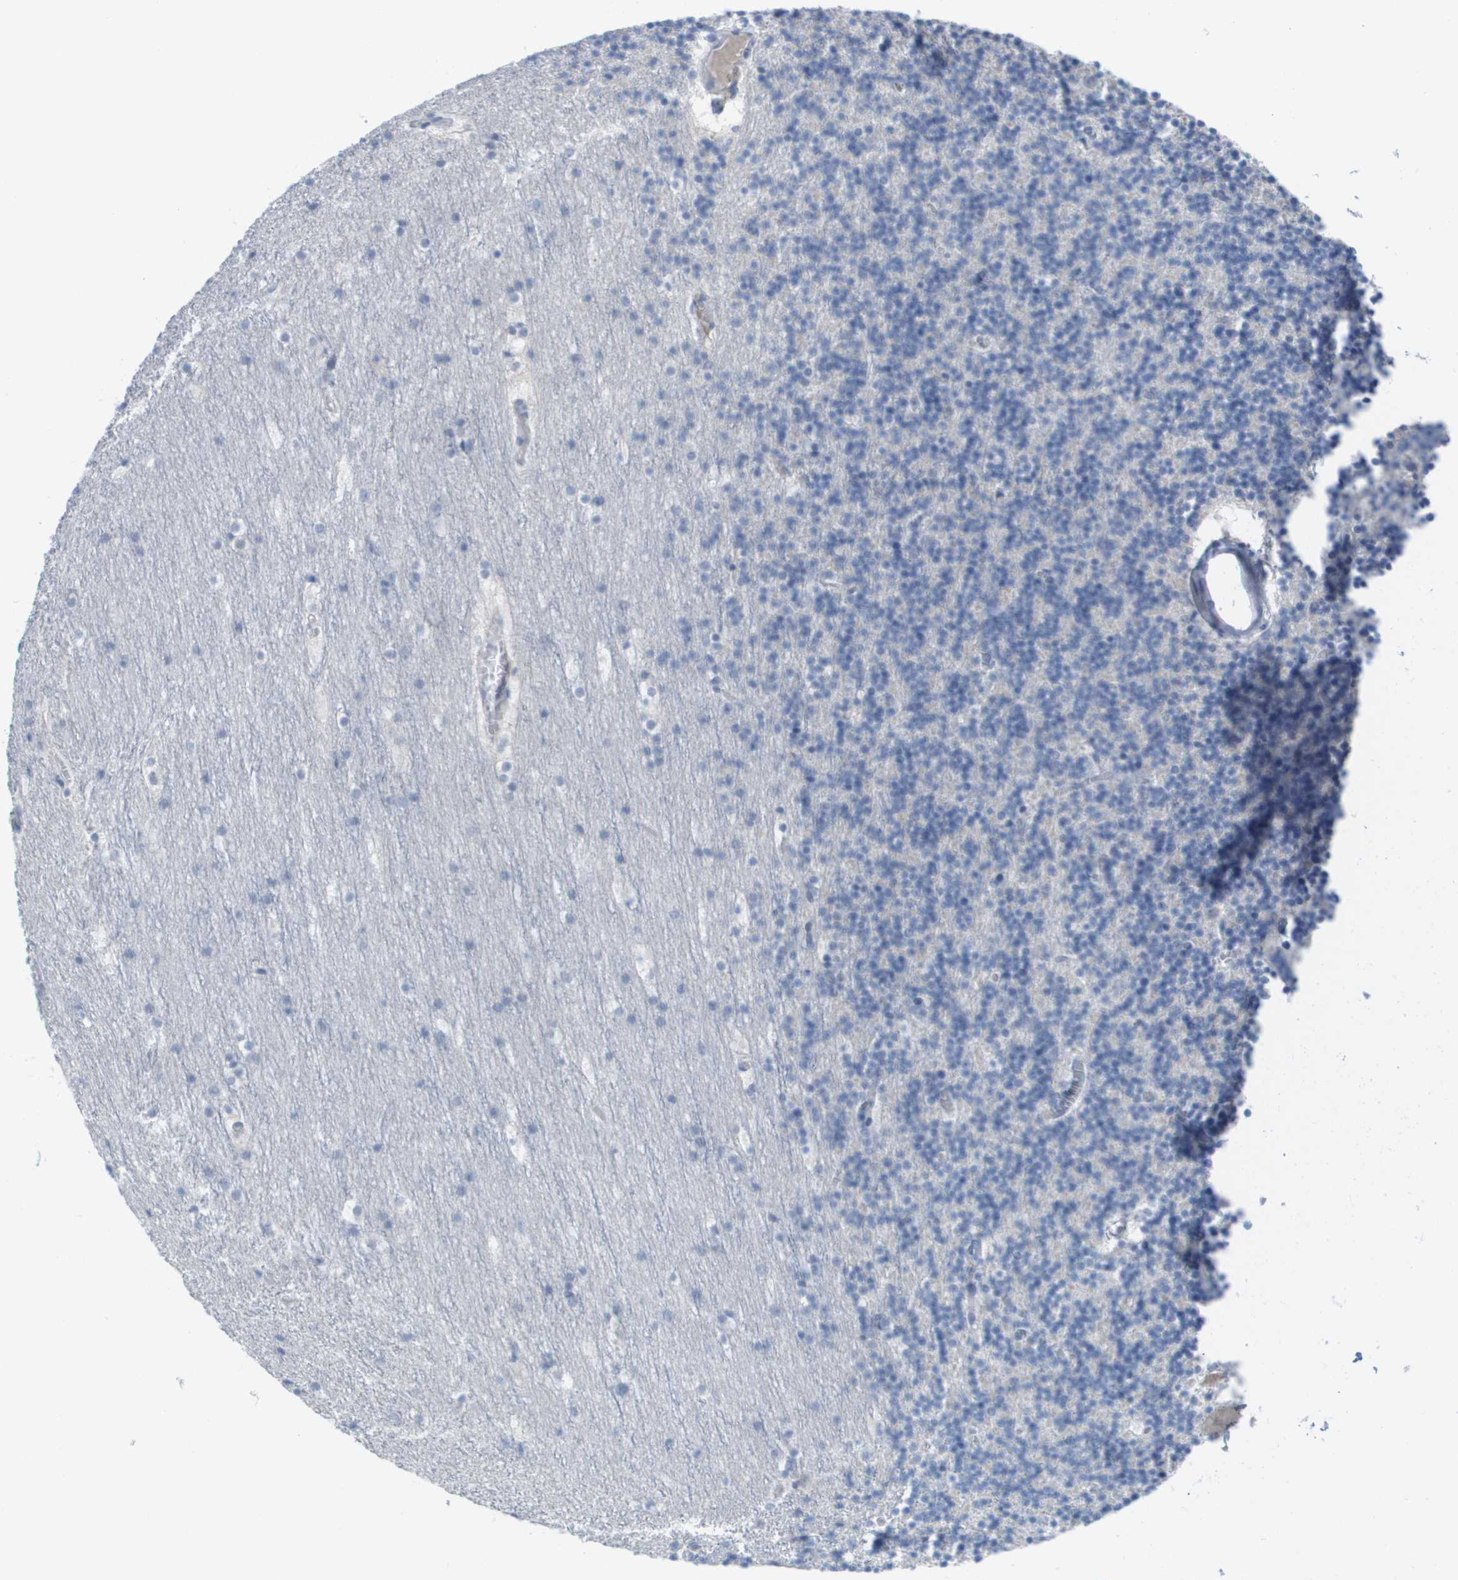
{"staining": {"intensity": "negative", "quantity": "none", "location": "none"}, "tissue": "cerebellum", "cell_type": "Cells in granular layer", "image_type": "normal", "snomed": [{"axis": "morphology", "description": "Normal tissue, NOS"}, {"axis": "topography", "description": "Cerebellum"}], "caption": "This is an IHC photomicrograph of benign human cerebellum. There is no staining in cells in granular layer.", "gene": "PDE4A", "patient": {"sex": "male", "age": 45}}